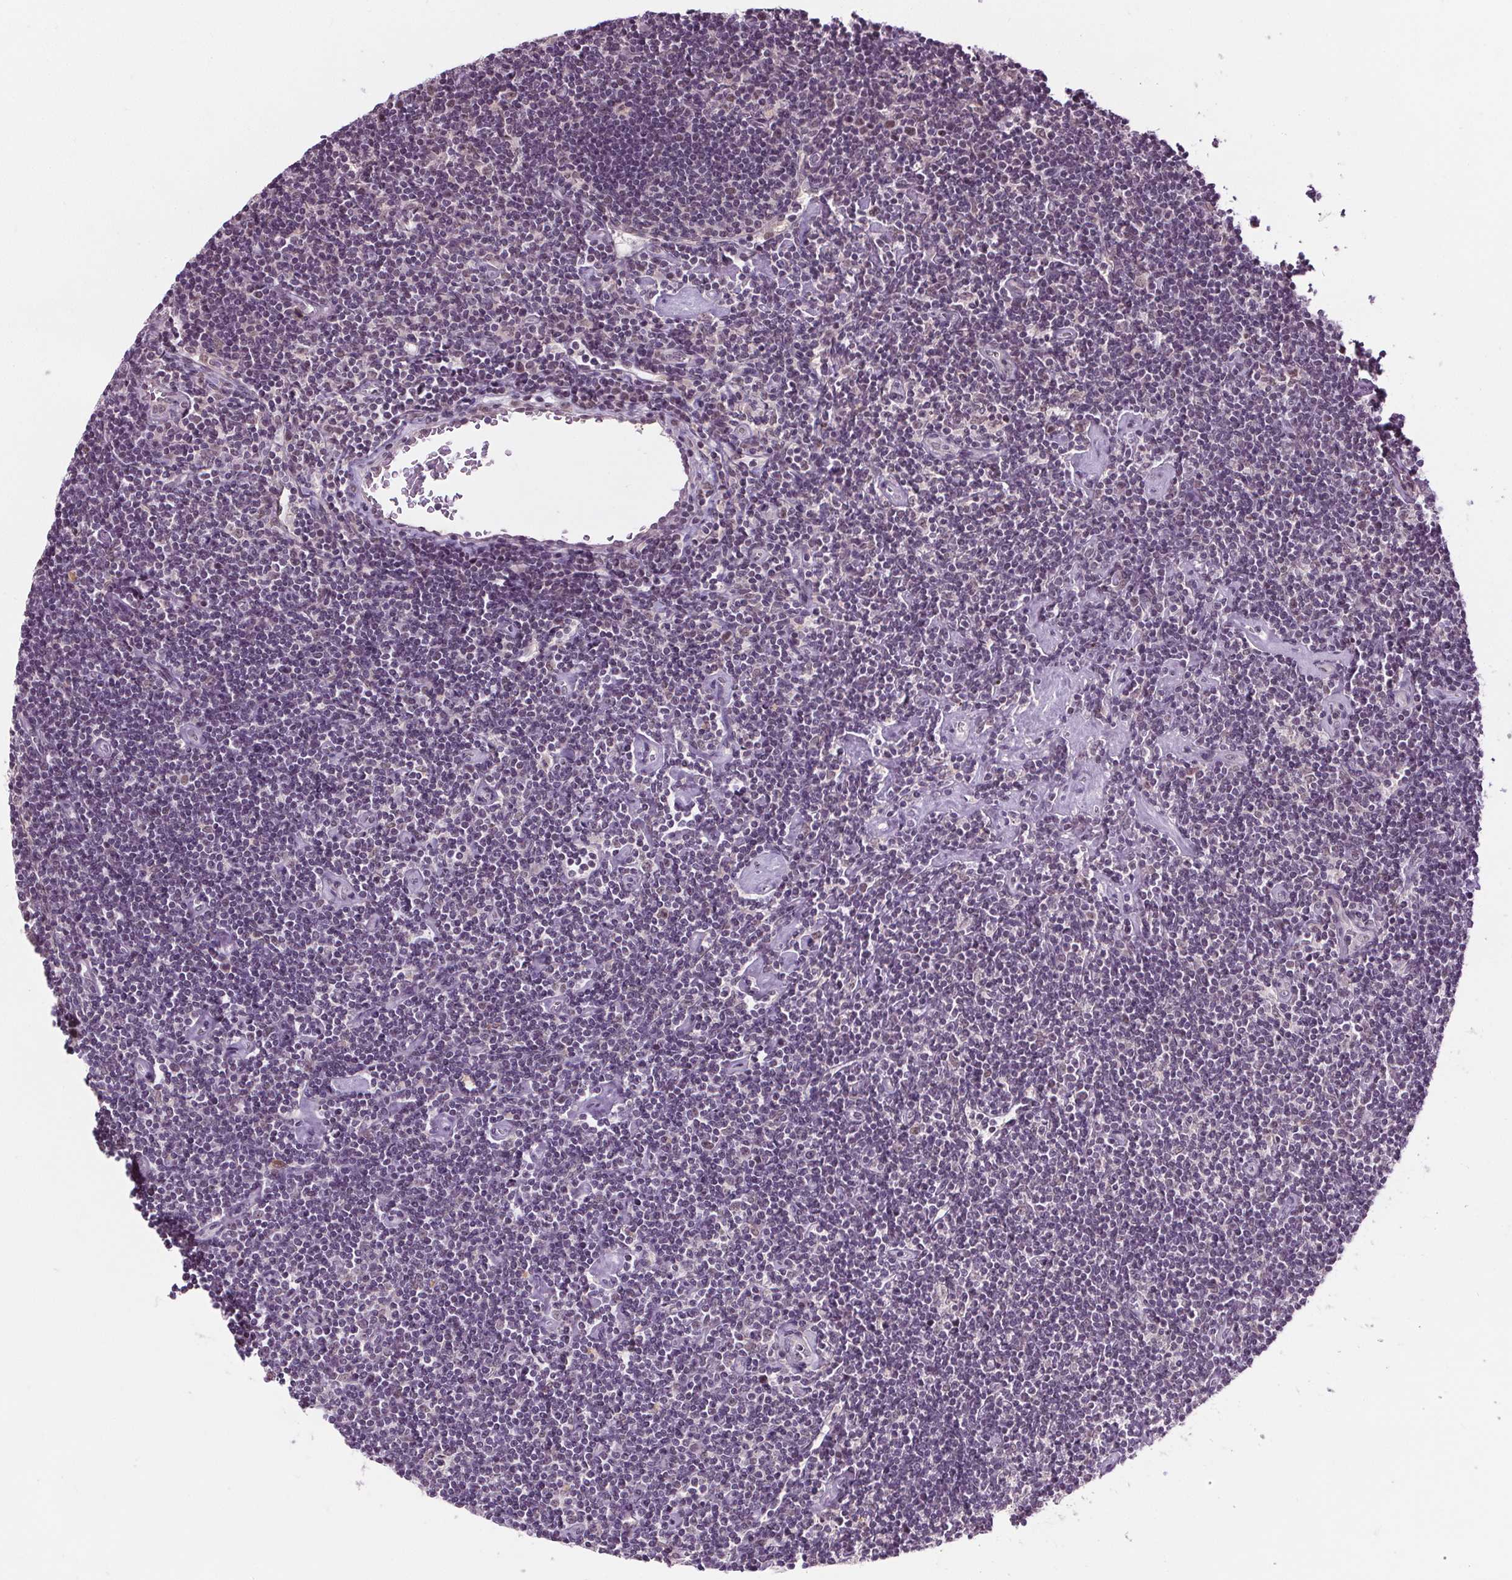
{"staining": {"intensity": "negative", "quantity": "none", "location": "none"}, "tissue": "lymphoma", "cell_type": "Tumor cells", "image_type": "cancer", "snomed": [{"axis": "morphology", "description": "Hodgkin's disease, NOS"}, {"axis": "topography", "description": "Lymph node"}], "caption": "An IHC image of Hodgkin's disease is shown. There is no staining in tumor cells of Hodgkin's disease. (Immunohistochemistry (ihc), brightfield microscopy, high magnification).", "gene": "MED6", "patient": {"sex": "male", "age": 40}}